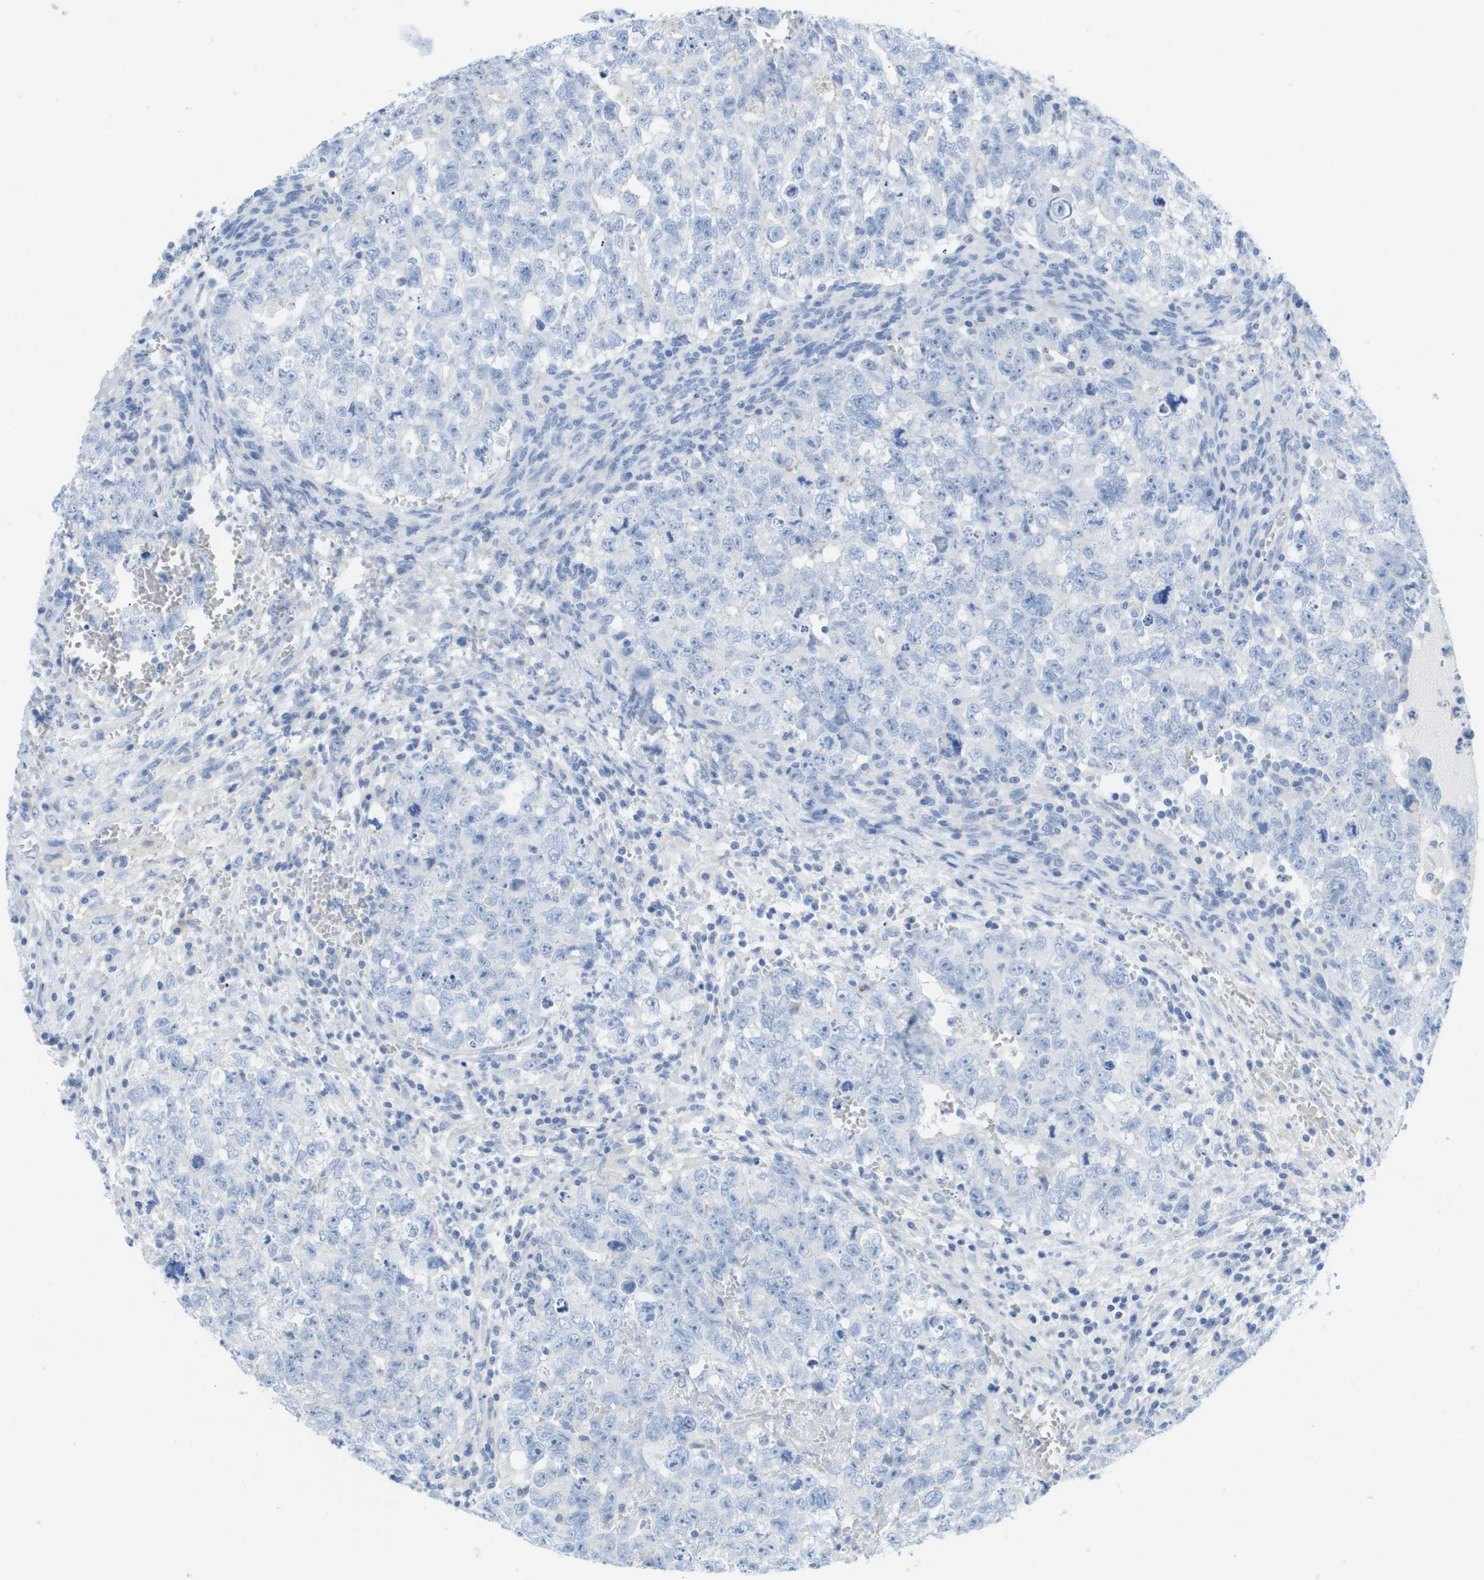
{"staining": {"intensity": "negative", "quantity": "none", "location": "none"}, "tissue": "testis cancer", "cell_type": "Tumor cells", "image_type": "cancer", "snomed": [{"axis": "morphology", "description": "Seminoma, NOS"}, {"axis": "morphology", "description": "Carcinoma, Embryonal, NOS"}, {"axis": "topography", "description": "Testis"}], "caption": "IHC histopathology image of neoplastic tissue: testis cancer (embryonal carcinoma) stained with DAB (3,3'-diaminobenzidine) exhibits no significant protein staining in tumor cells.", "gene": "MYL3", "patient": {"sex": "male", "age": 38}}